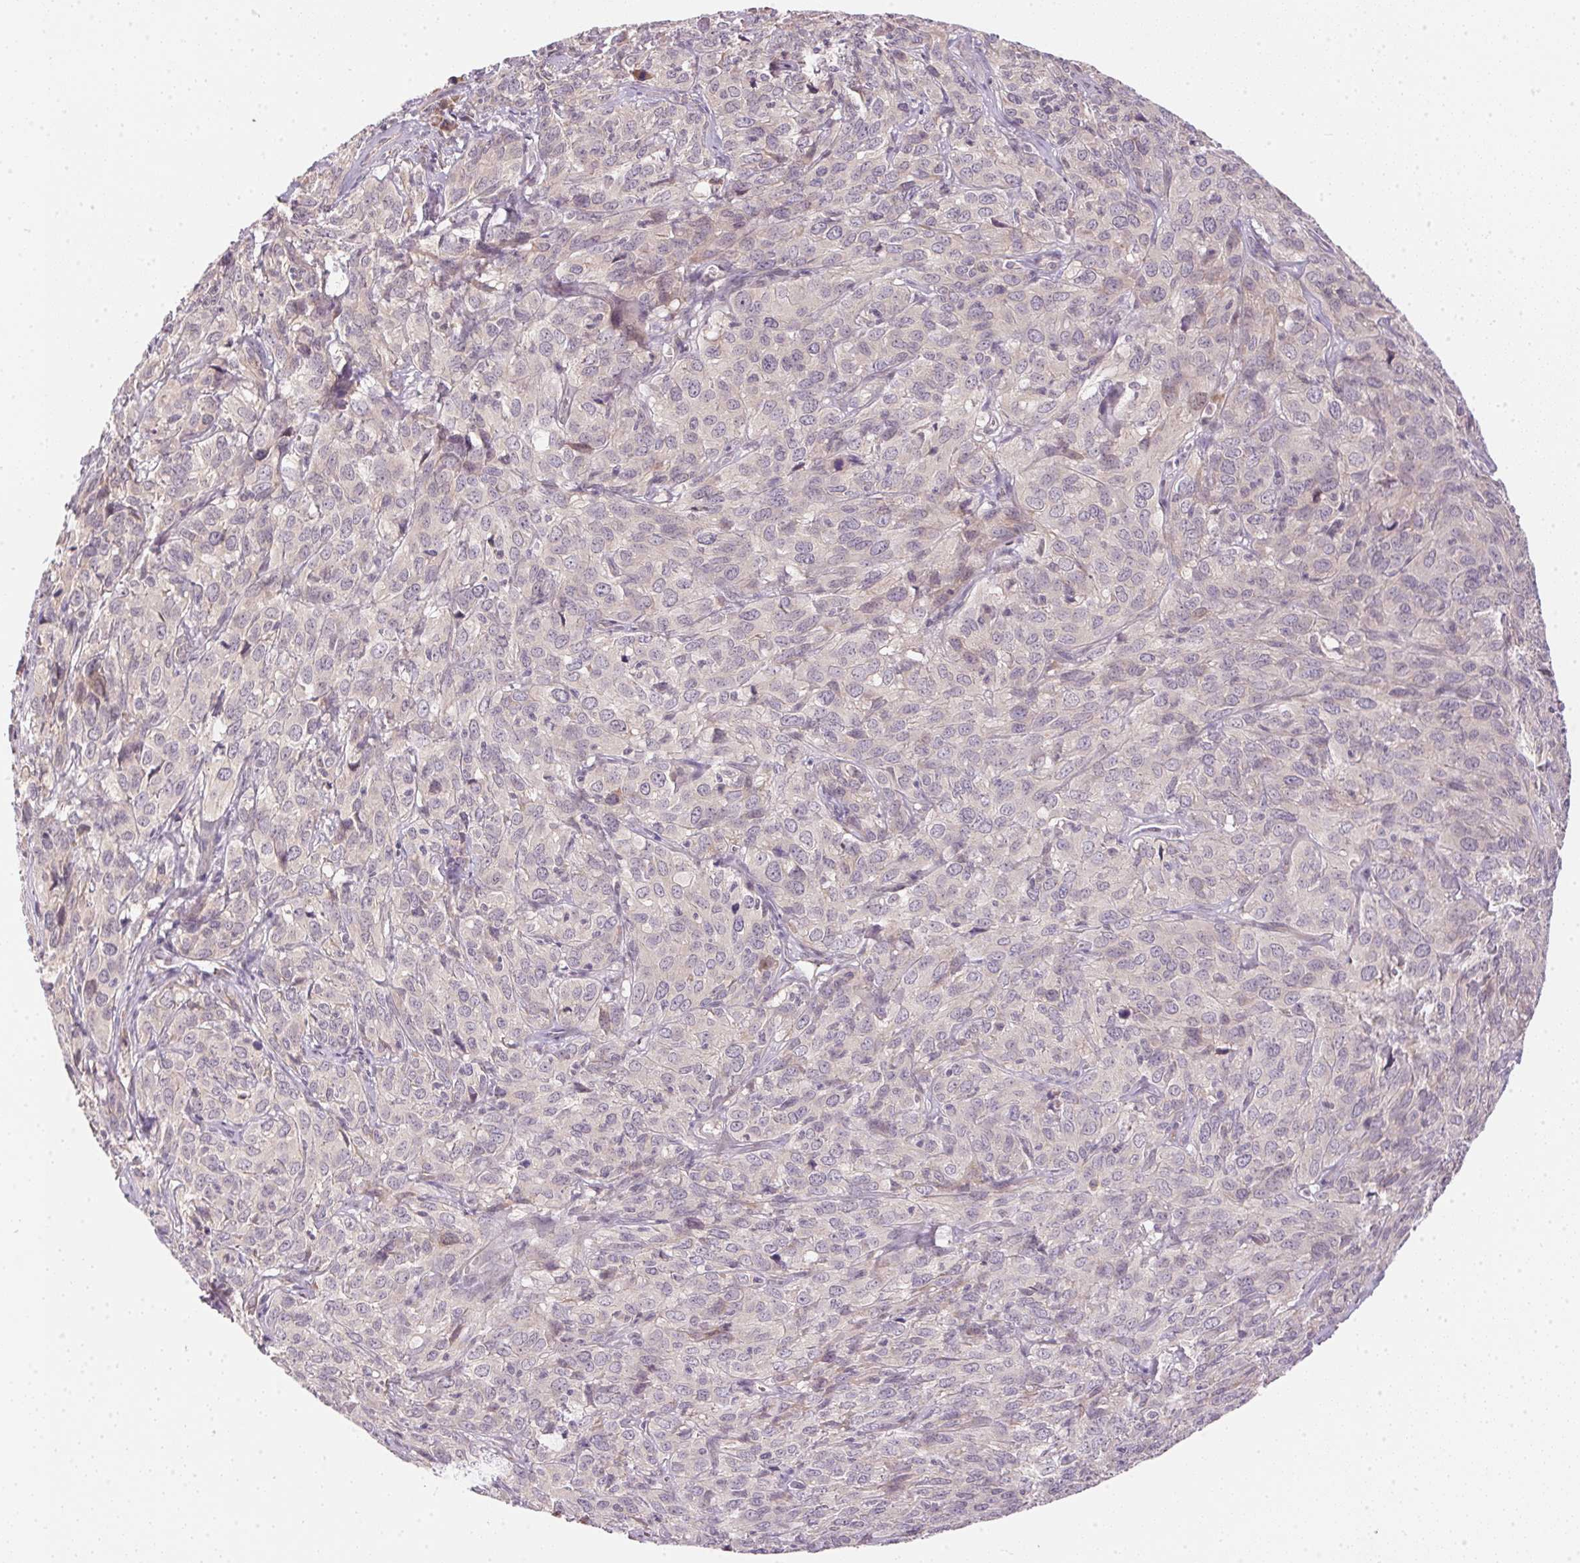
{"staining": {"intensity": "negative", "quantity": "none", "location": "none"}, "tissue": "cervical cancer", "cell_type": "Tumor cells", "image_type": "cancer", "snomed": [{"axis": "morphology", "description": "Squamous cell carcinoma, NOS"}, {"axis": "topography", "description": "Cervix"}], "caption": "Protein analysis of cervical squamous cell carcinoma exhibits no significant positivity in tumor cells.", "gene": "TTC23L", "patient": {"sex": "female", "age": 51}}